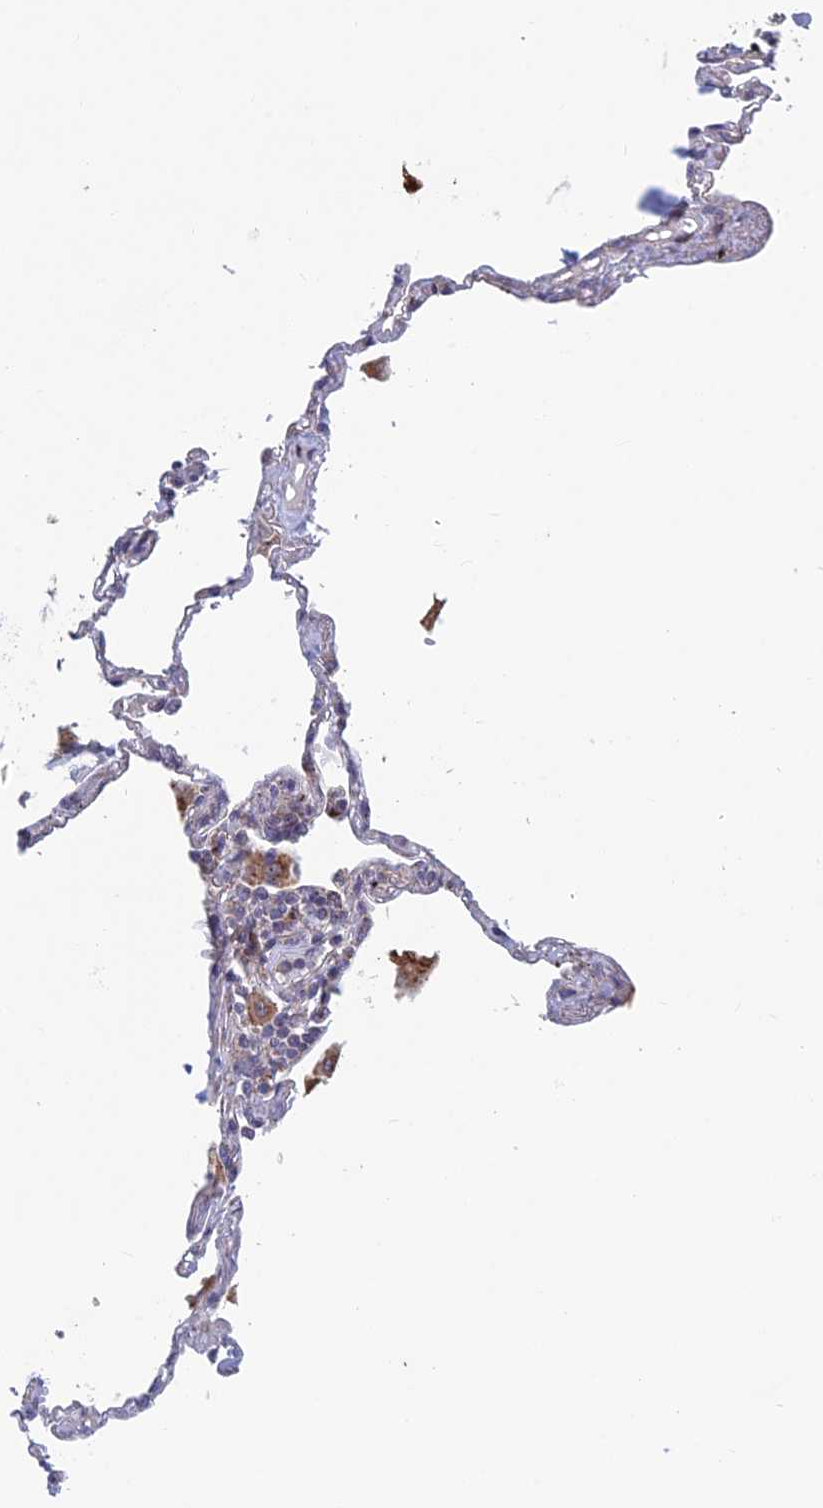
{"staining": {"intensity": "negative", "quantity": "none", "location": "none"}, "tissue": "lung", "cell_type": "Alveolar cells", "image_type": "normal", "snomed": [{"axis": "morphology", "description": "Normal tissue, NOS"}, {"axis": "topography", "description": "Lung"}], "caption": "Normal lung was stained to show a protein in brown. There is no significant staining in alveolar cells. Nuclei are stained in blue.", "gene": "FOXS1", "patient": {"sex": "female", "age": 67}}